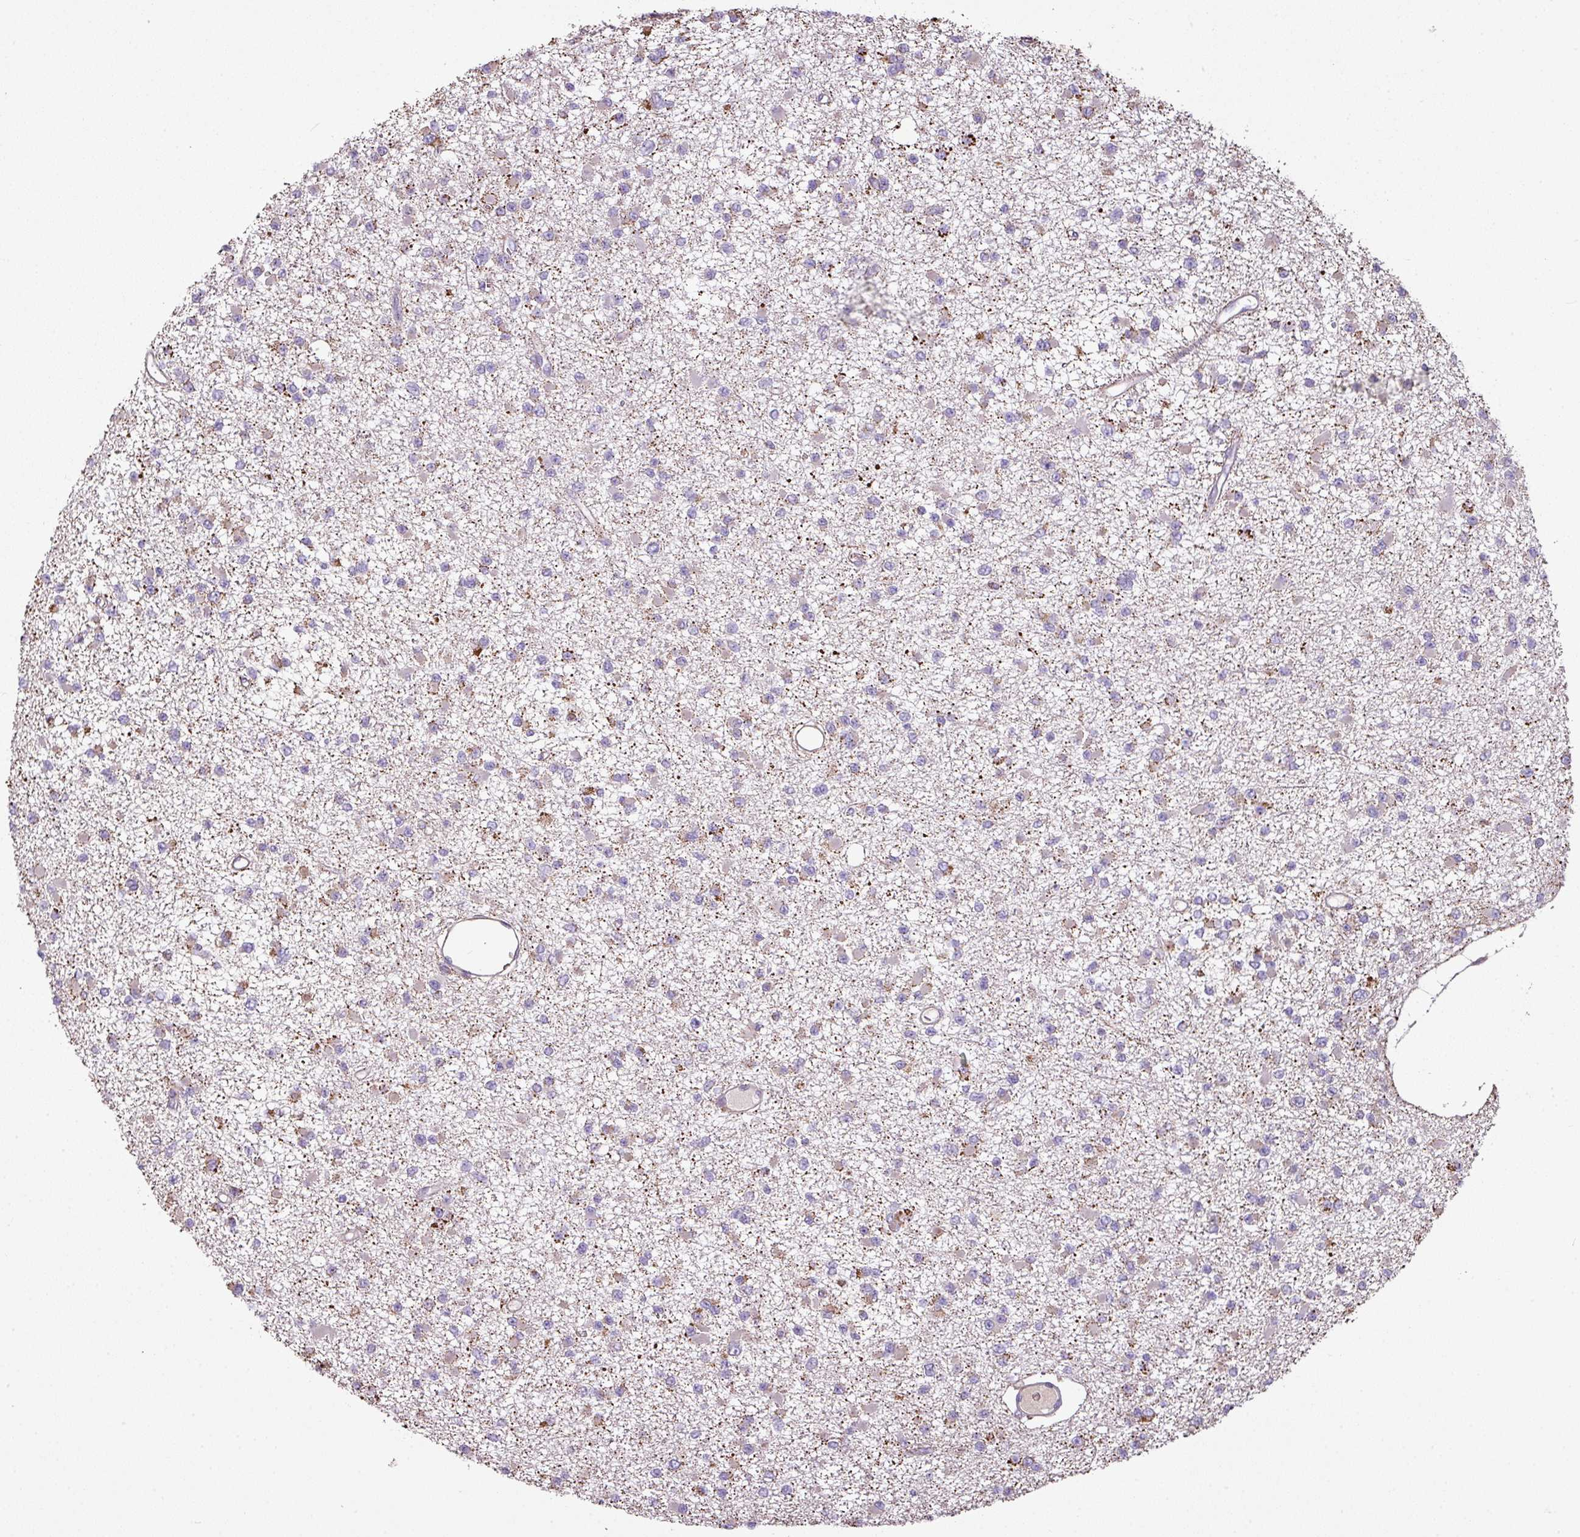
{"staining": {"intensity": "moderate", "quantity": "25%-75%", "location": "cytoplasmic/membranous"}, "tissue": "glioma", "cell_type": "Tumor cells", "image_type": "cancer", "snomed": [{"axis": "morphology", "description": "Glioma, malignant, Low grade"}, {"axis": "topography", "description": "Brain"}], "caption": "IHC staining of glioma, which reveals medium levels of moderate cytoplasmic/membranous positivity in approximately 25%-75% of tumor cells indicating moderate cytoplasmic/membranous protein expression. The staining was performed using DAB (3,3'-diaminobenzidine) (brown) for protein detection and nuclei were counterstained in hematoxylin (blue).", "gene": "NHSL2", "patient": {"sex": "female", "age": 22}}